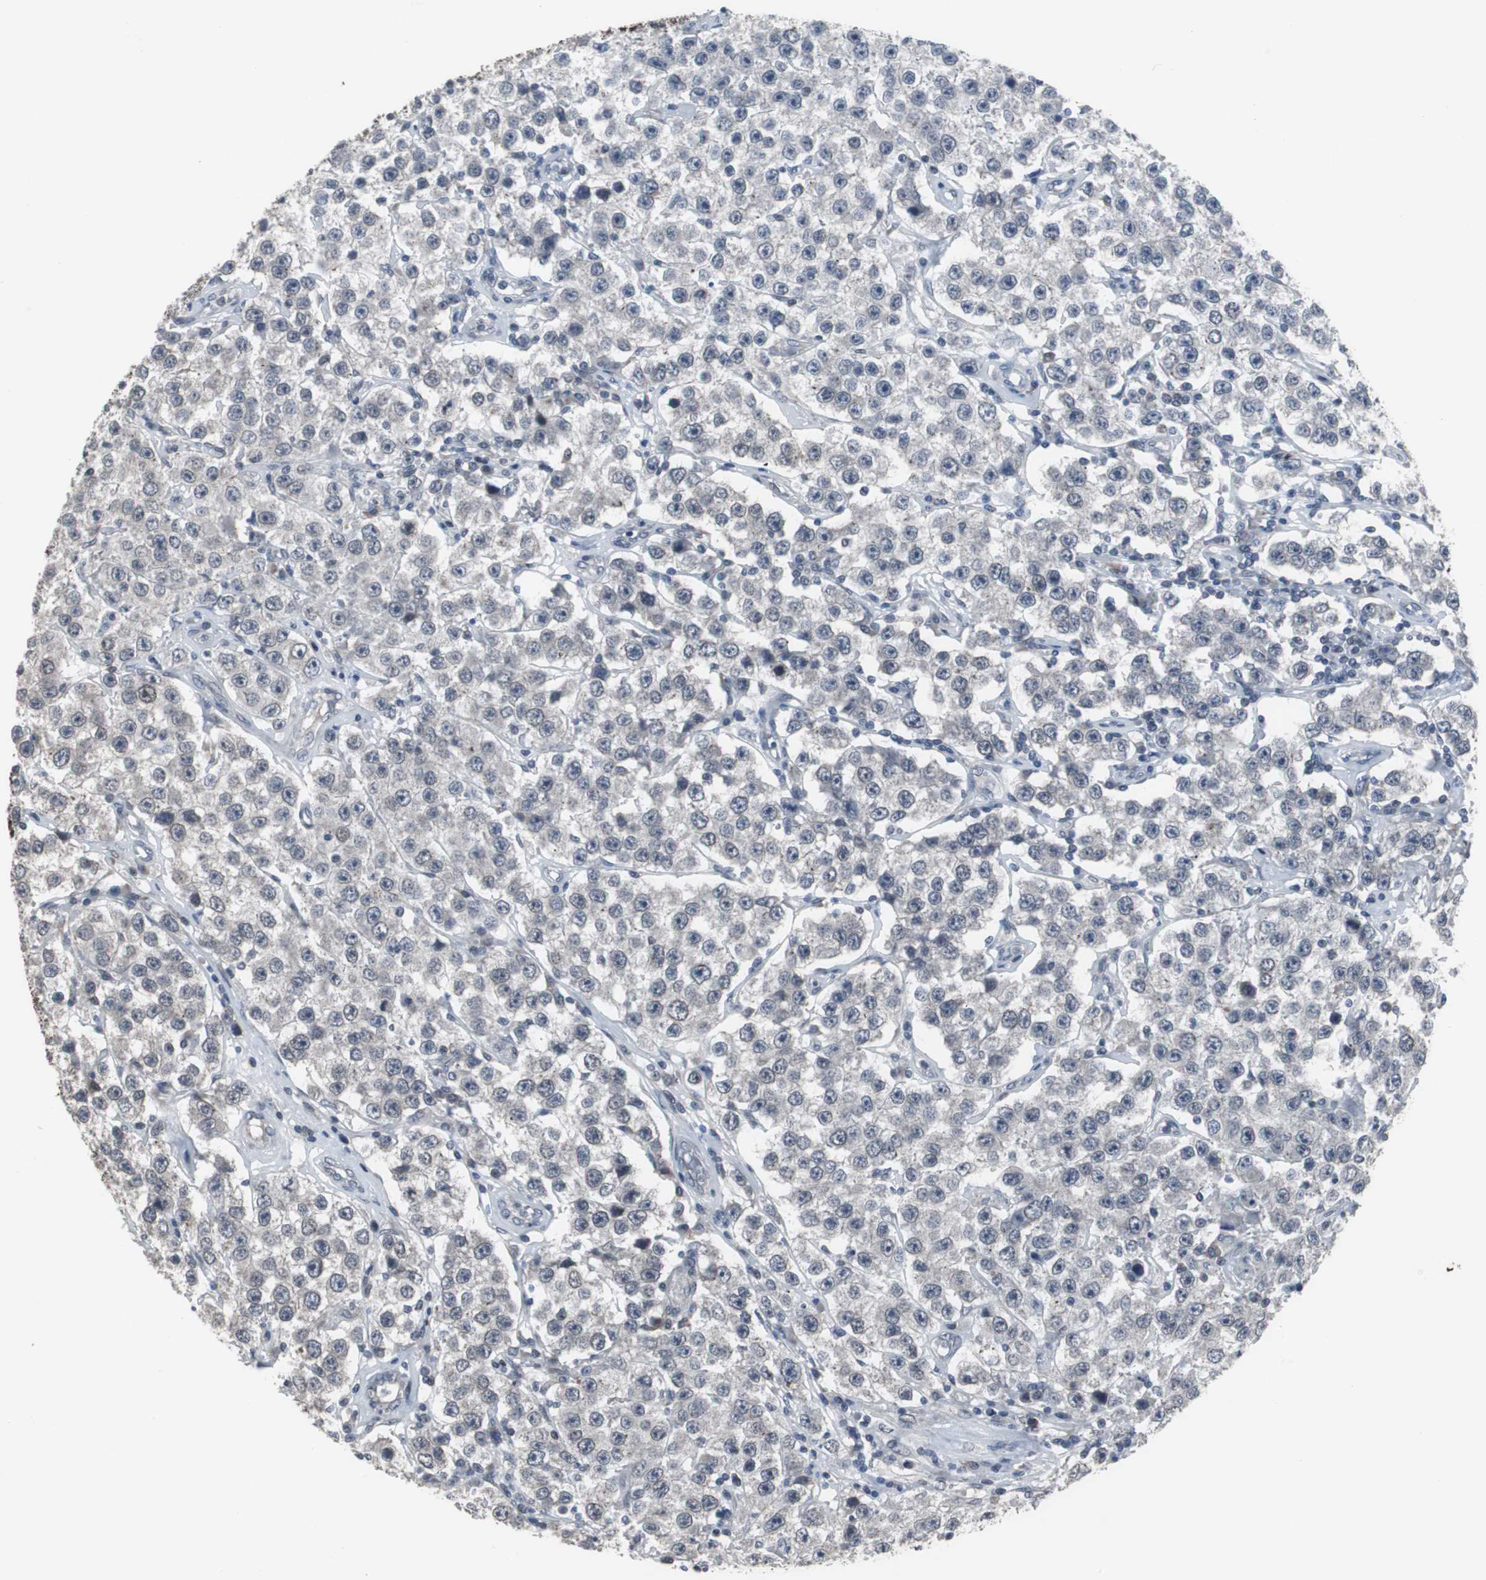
{"staining": {"intensity": "negative", "quantity": "none", "location": "none"}, "tissue": "testis cancer", "cell_type": "Tumor cells", "image_type": "cancer", "snomed": [{"axis": "morphology", "description": "Seminoma, NOS"}, {"axis": "topography", "description": "Testis"}], "caption": "The histopathology image exhibits no staining of tumor cells in testis cancer.", "gene": "FOXP4", "patient": {"sex": "male", "age": 52}}